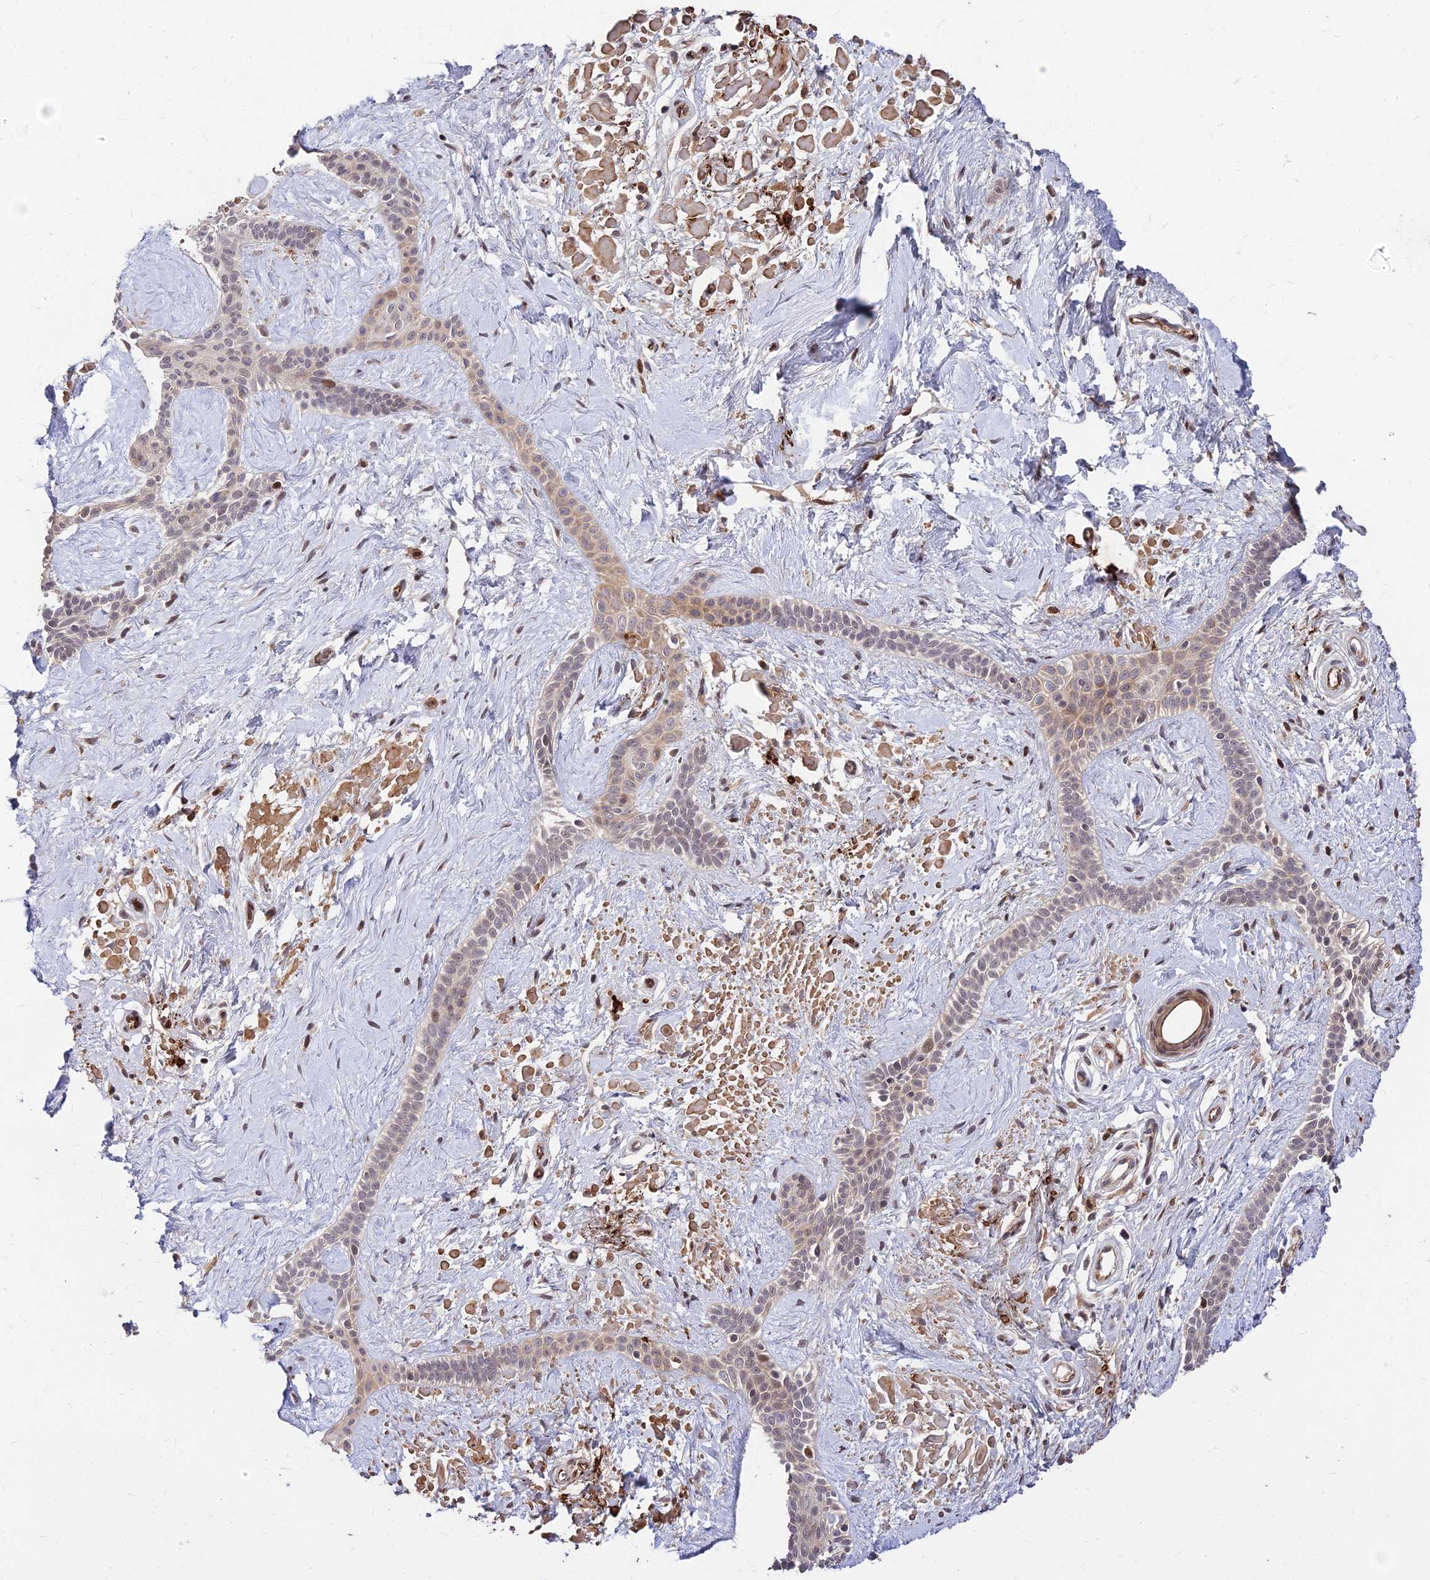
{"staining": {"intensity": "weak", "quantity": ">75%", "location": "nuclear"}, "tissue": "skin cancer", "cell_type": "Tumor cells", "image_type": "cancer", "snomed": [{"axis": "morphology", "description": "Basal cell carcinoma"}, {"axis": "topography", "description": "Skin"}], "caption": "Immunohistochemistry (DAB (3,3'-diaminobenzidine)) staining of human basal cell carcinoma (skin) reveals weak nuclear protein staining in about >75% of tumor cells. (DAB (3,3'-diaminobenzidine) IHC, brown staining for protein, blue staining for nuclei).", "gene": "ZNF85", "patient": {"sex": "male", "age": 78}}